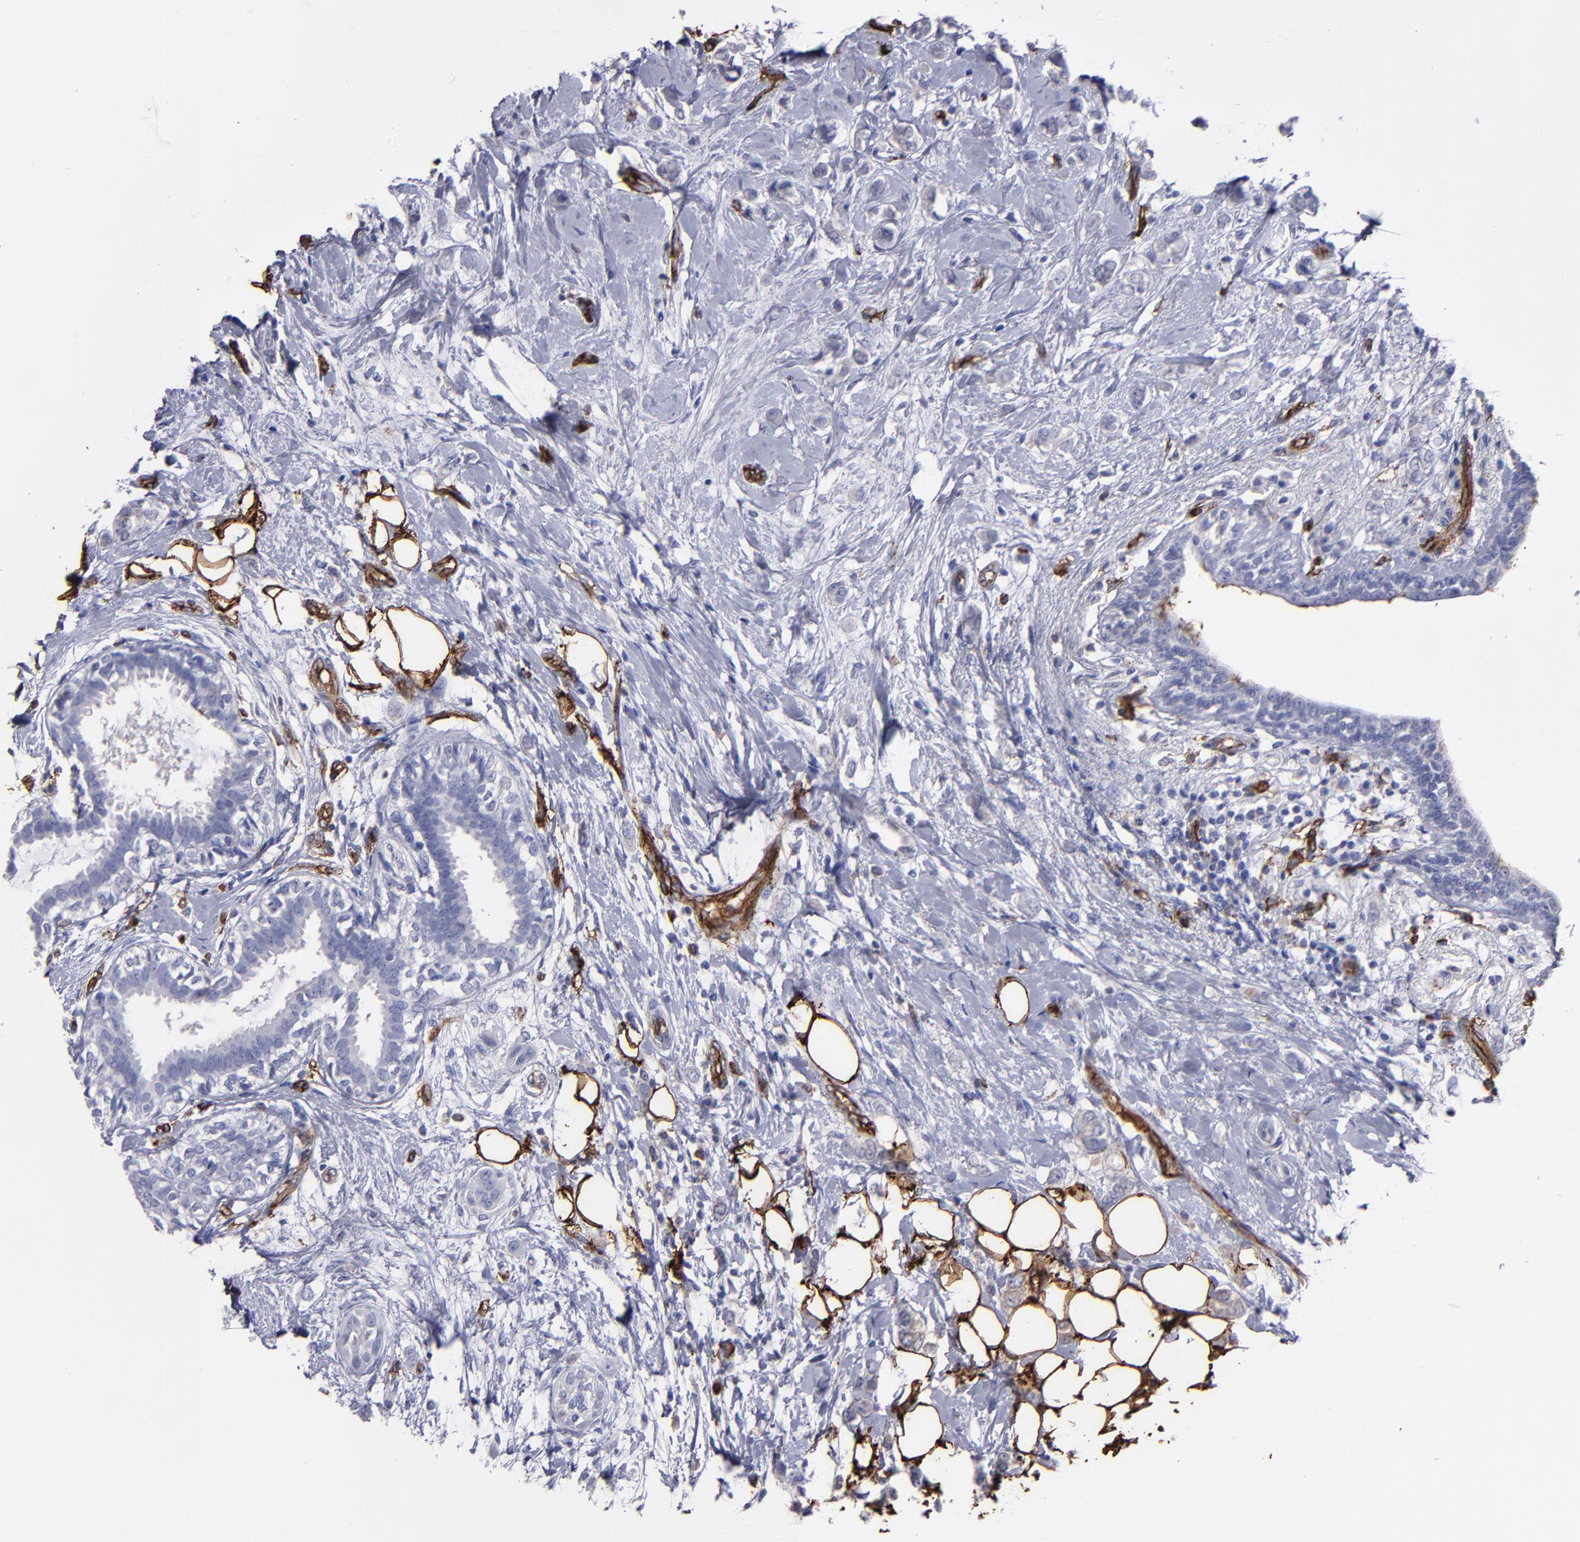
{"staining": {"intensity": "negative", "quantity": "none", "location": "none"}, "tissue": "breast cancer", "cell_type": "Tumor cells", "image_type": "cancer", "snomed": [{"axis": "morphology", "description": "Normal tissue, NOS"}, {"axis": "morphology", "description": "Lobular carcinoma"}, {"axis": "topography", "description": "Breast"}], "caption": "This is an immunohistochemistry histopathology image of human breast cancer (lobular carcinoma). There is no expression in tumor cells.", "gene": "CD36", "patient": {"sex": "female", "age": 47}}